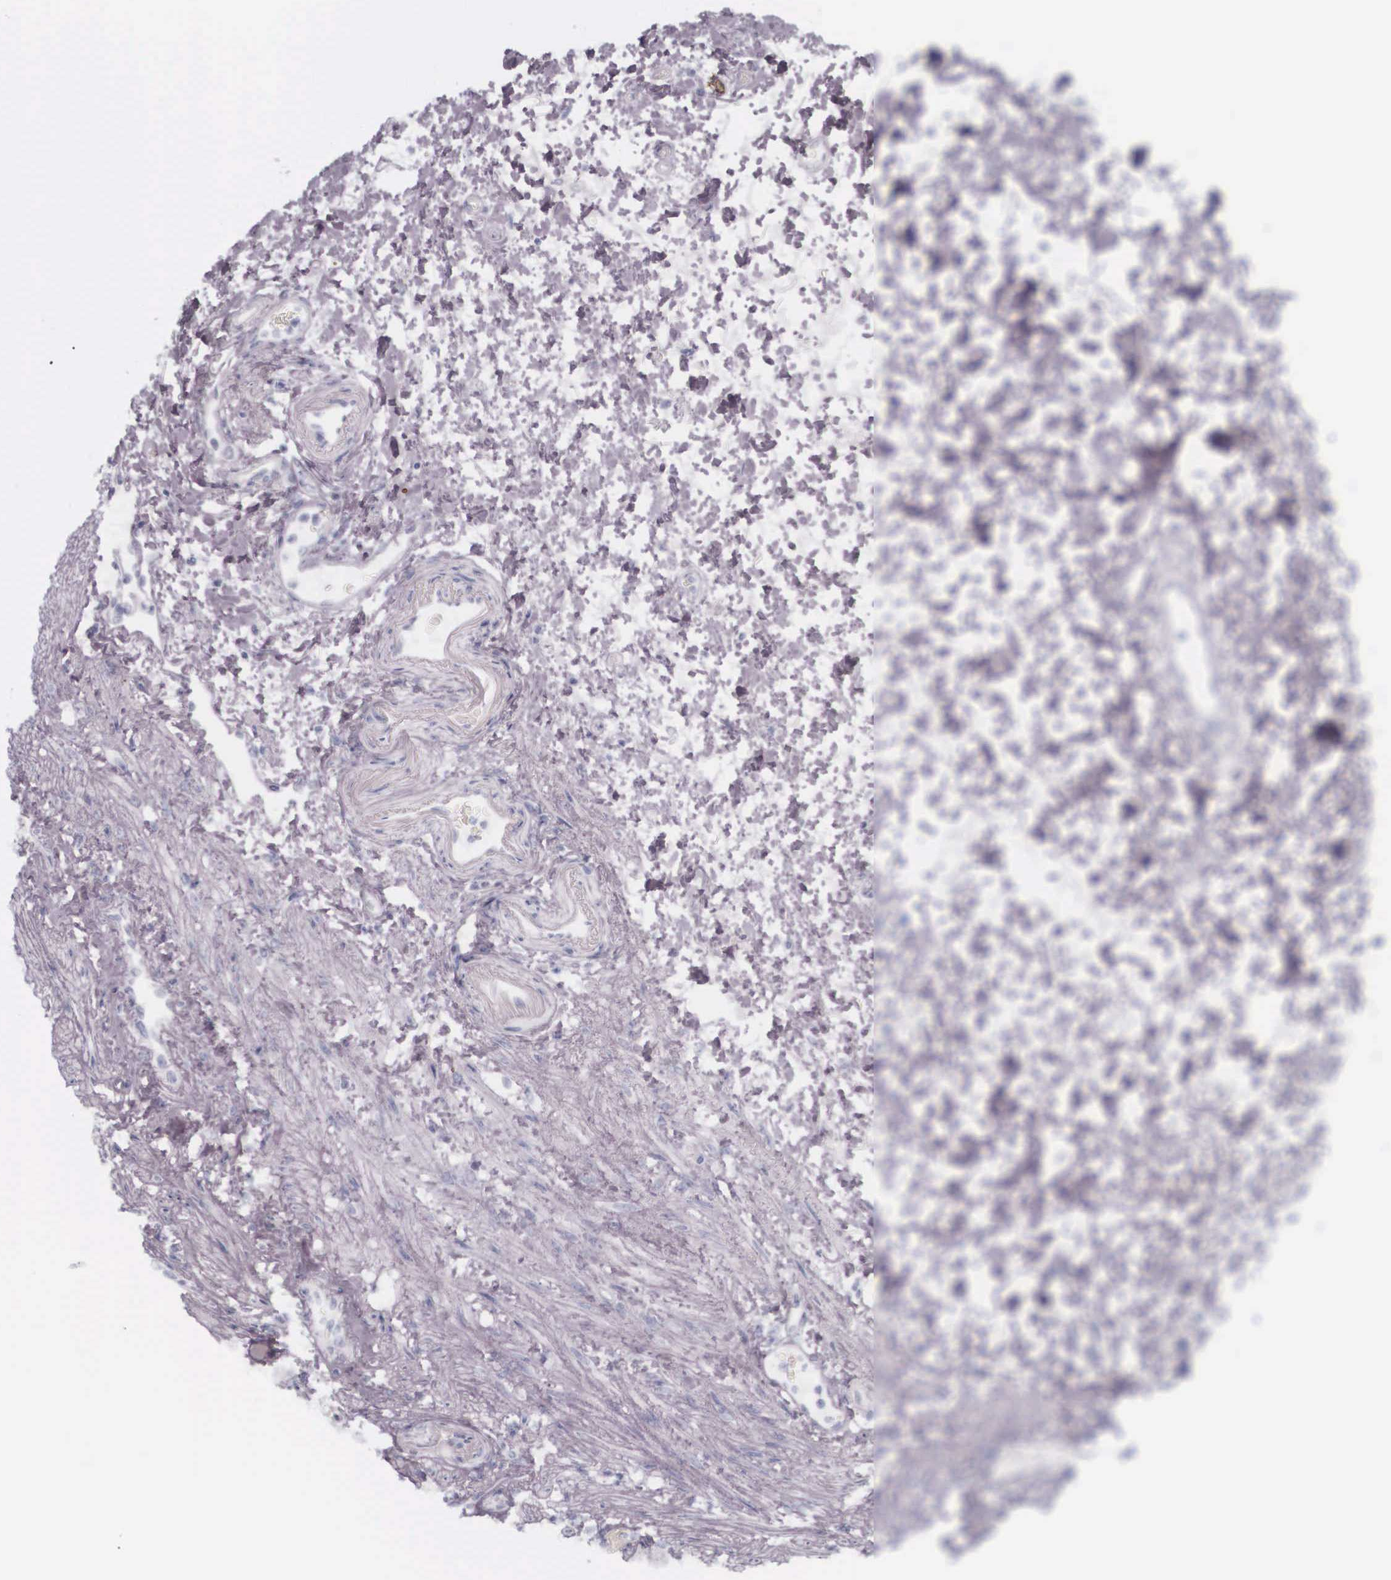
{"staining": {"intensity": "negative", "quantity": "none", "location": "none"}, "tissue": "stomach", "cell_type": "Glandular cells", "image_type": "normal", "snomed": [{"axis": "morphology", "description": "Normal tissue, NOS"}, {"axis": "topography", "description": "Stomach, upper"}], "caption": "DAB (3,3'-diaminobenzidine) immunohistochemical staining of normal human stomach reveals no significant staining in glandular cells.", "gene": "KRT14", "patient": {"sex": "female", "age": 75}}